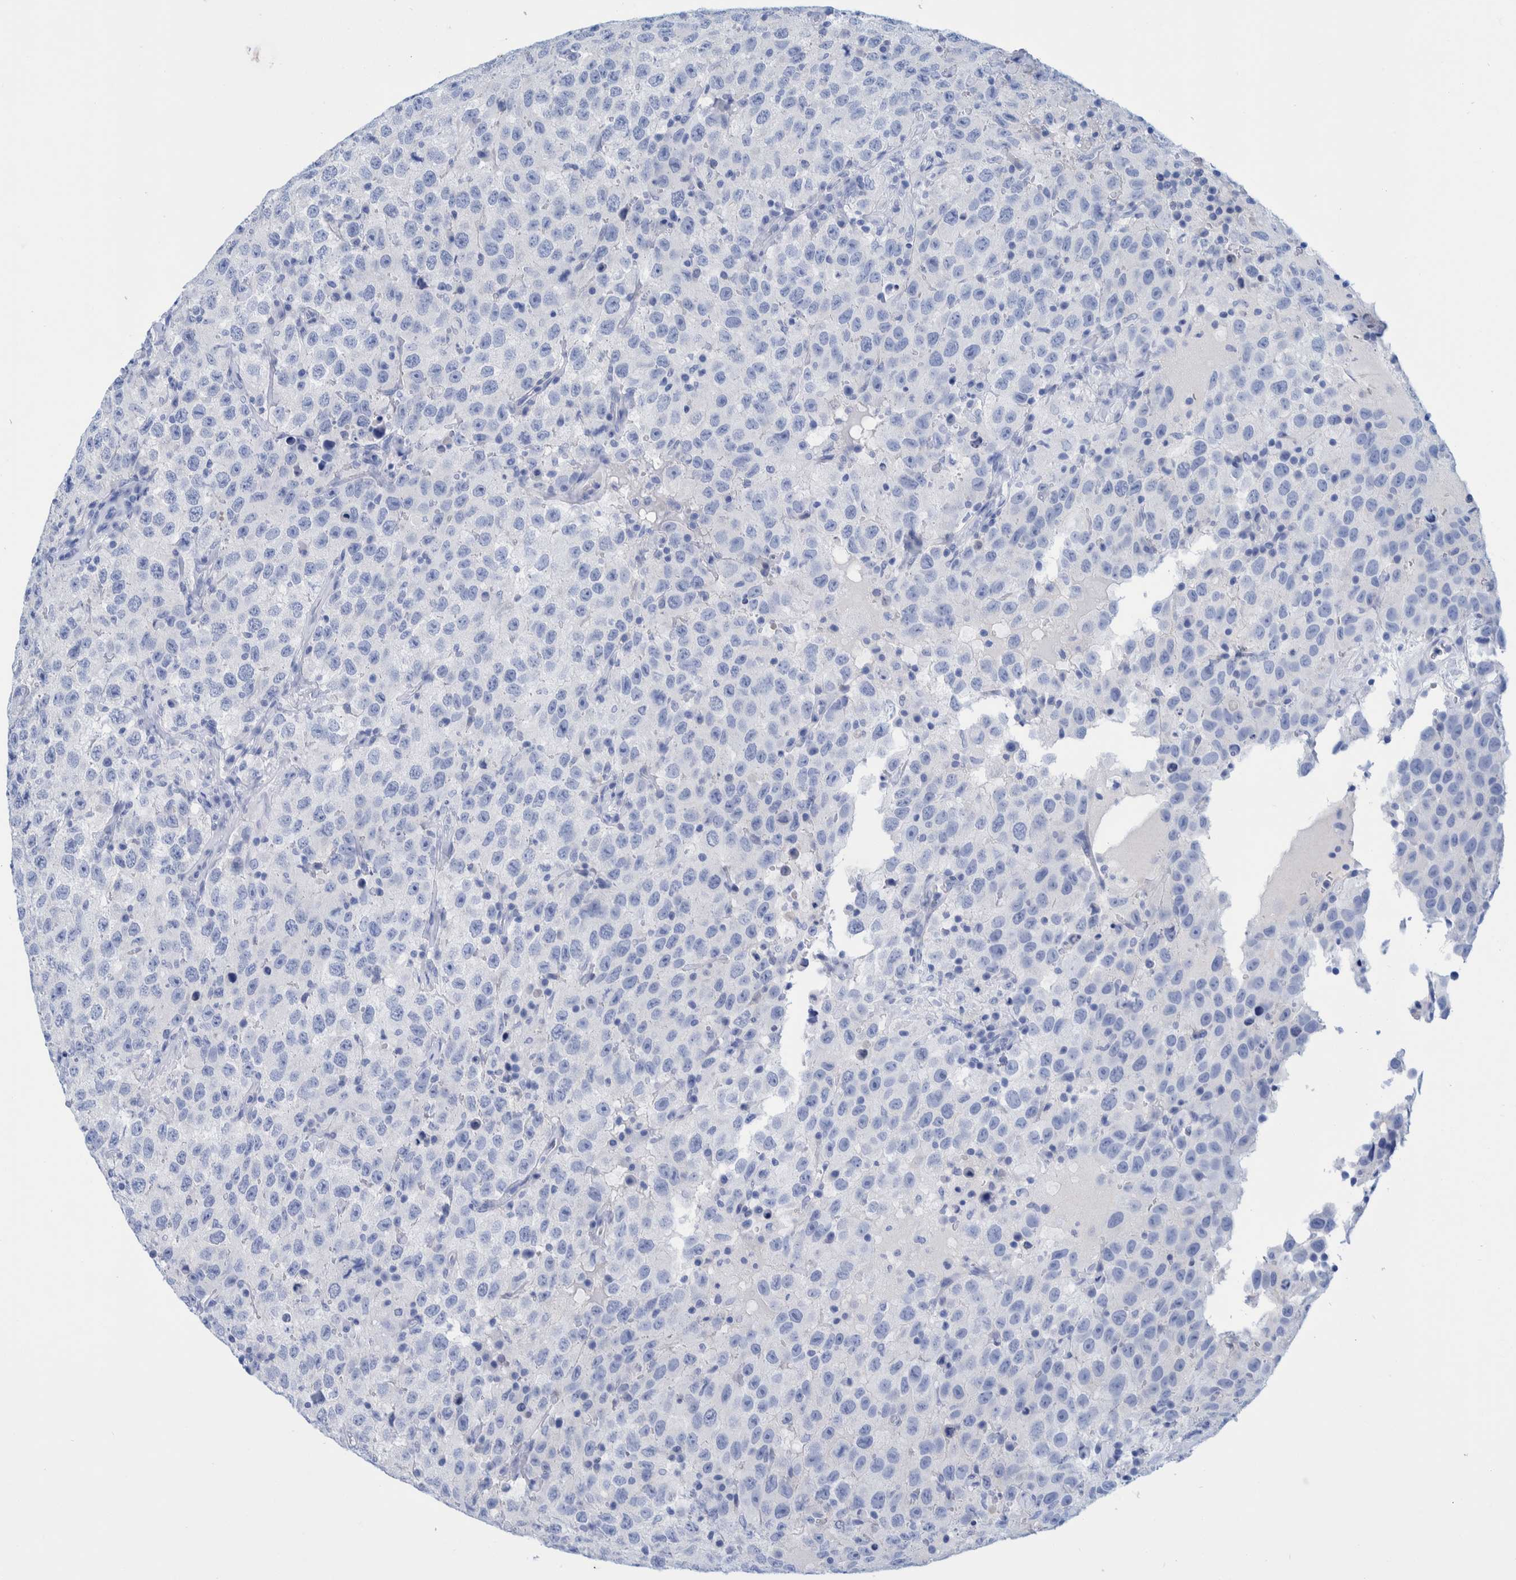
{"staining": {"intensity": "negative", "quantity": "none", "location": "none"}, "tissue": "testis cancer", "cell_type": "Tumor cells", "image_type": "cancer", "snomed": [{"axis": "morphology", "description": "Seminoma, NOS"}, {"axis": "topography", "description": "Testis"}], "caption": "Photomicrograph shows no protein positivity in tumor cells of testis seminoma tissue.", "gene": "PERP", "patient": {"sex": "male", "age": 41}}